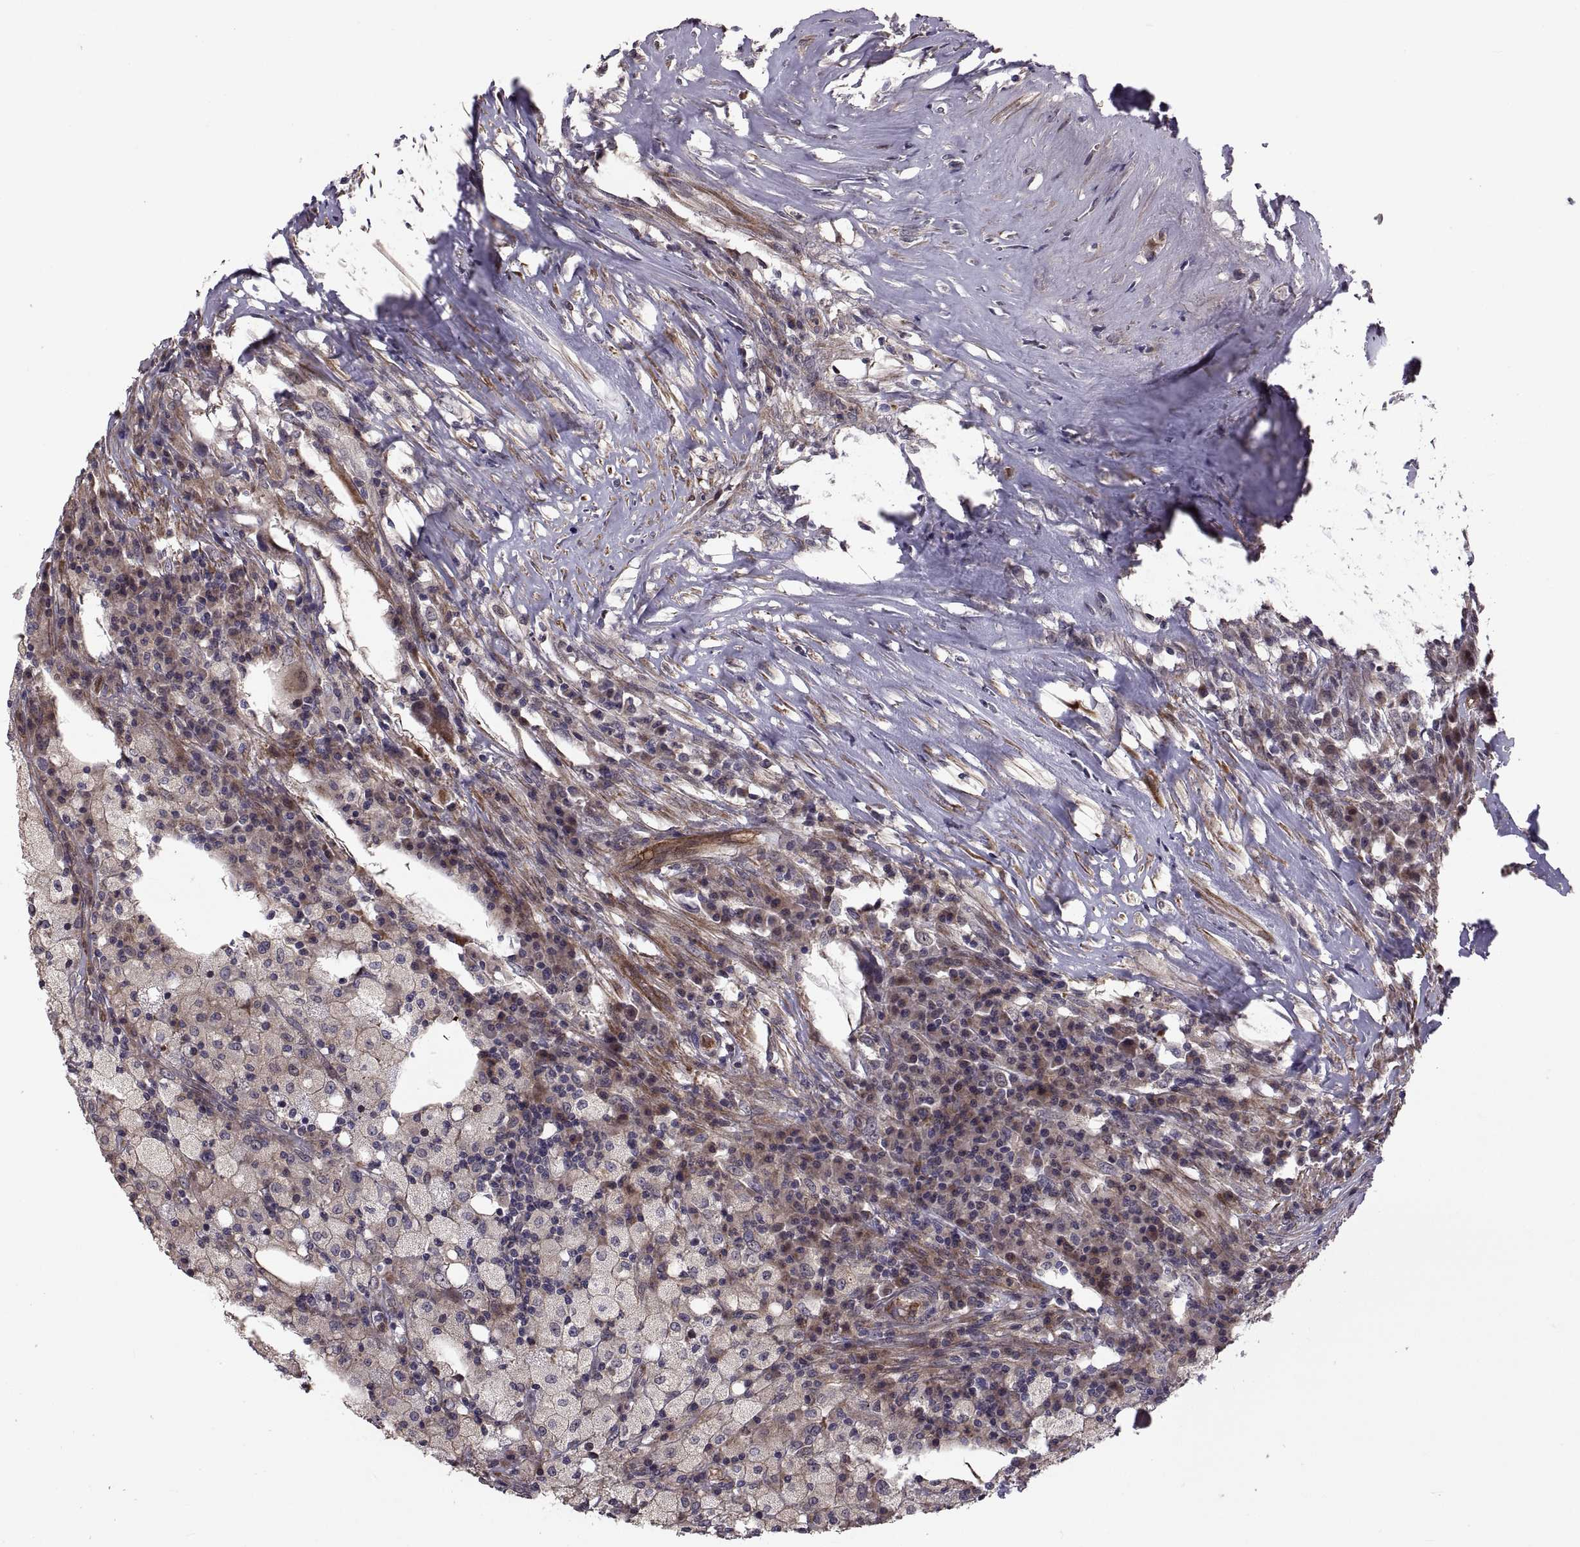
{"staining": {"intensity": "weak", "quantity": ">75%", "location": "cytoplasmic/membranous"}, "tissue": "testis cancer", "cell_type": "Tumor cells", "image_type": "cancer", "snomed": [{"axis": "morphology", "description": "Necrosis, NOS"}, {"axis": "morphology", "description": "Carcinoma, Embryonal, NOS"}, {"axis": "topography", "description": "Testis"}], "caption": "Tumor cells display low levels of weak cytoplasmic/membranous staining in approximately >75% of cells in human testis cancer (embryonal carcinoma). The staining is performed using DAB (3,3'-diaminobenzidine) brown chromogen to label protein expression. The nuclei are counter-stained blue using hematoxylin.", "gene": "PMM2", "patient": {"sex": "male", "age": 19}}